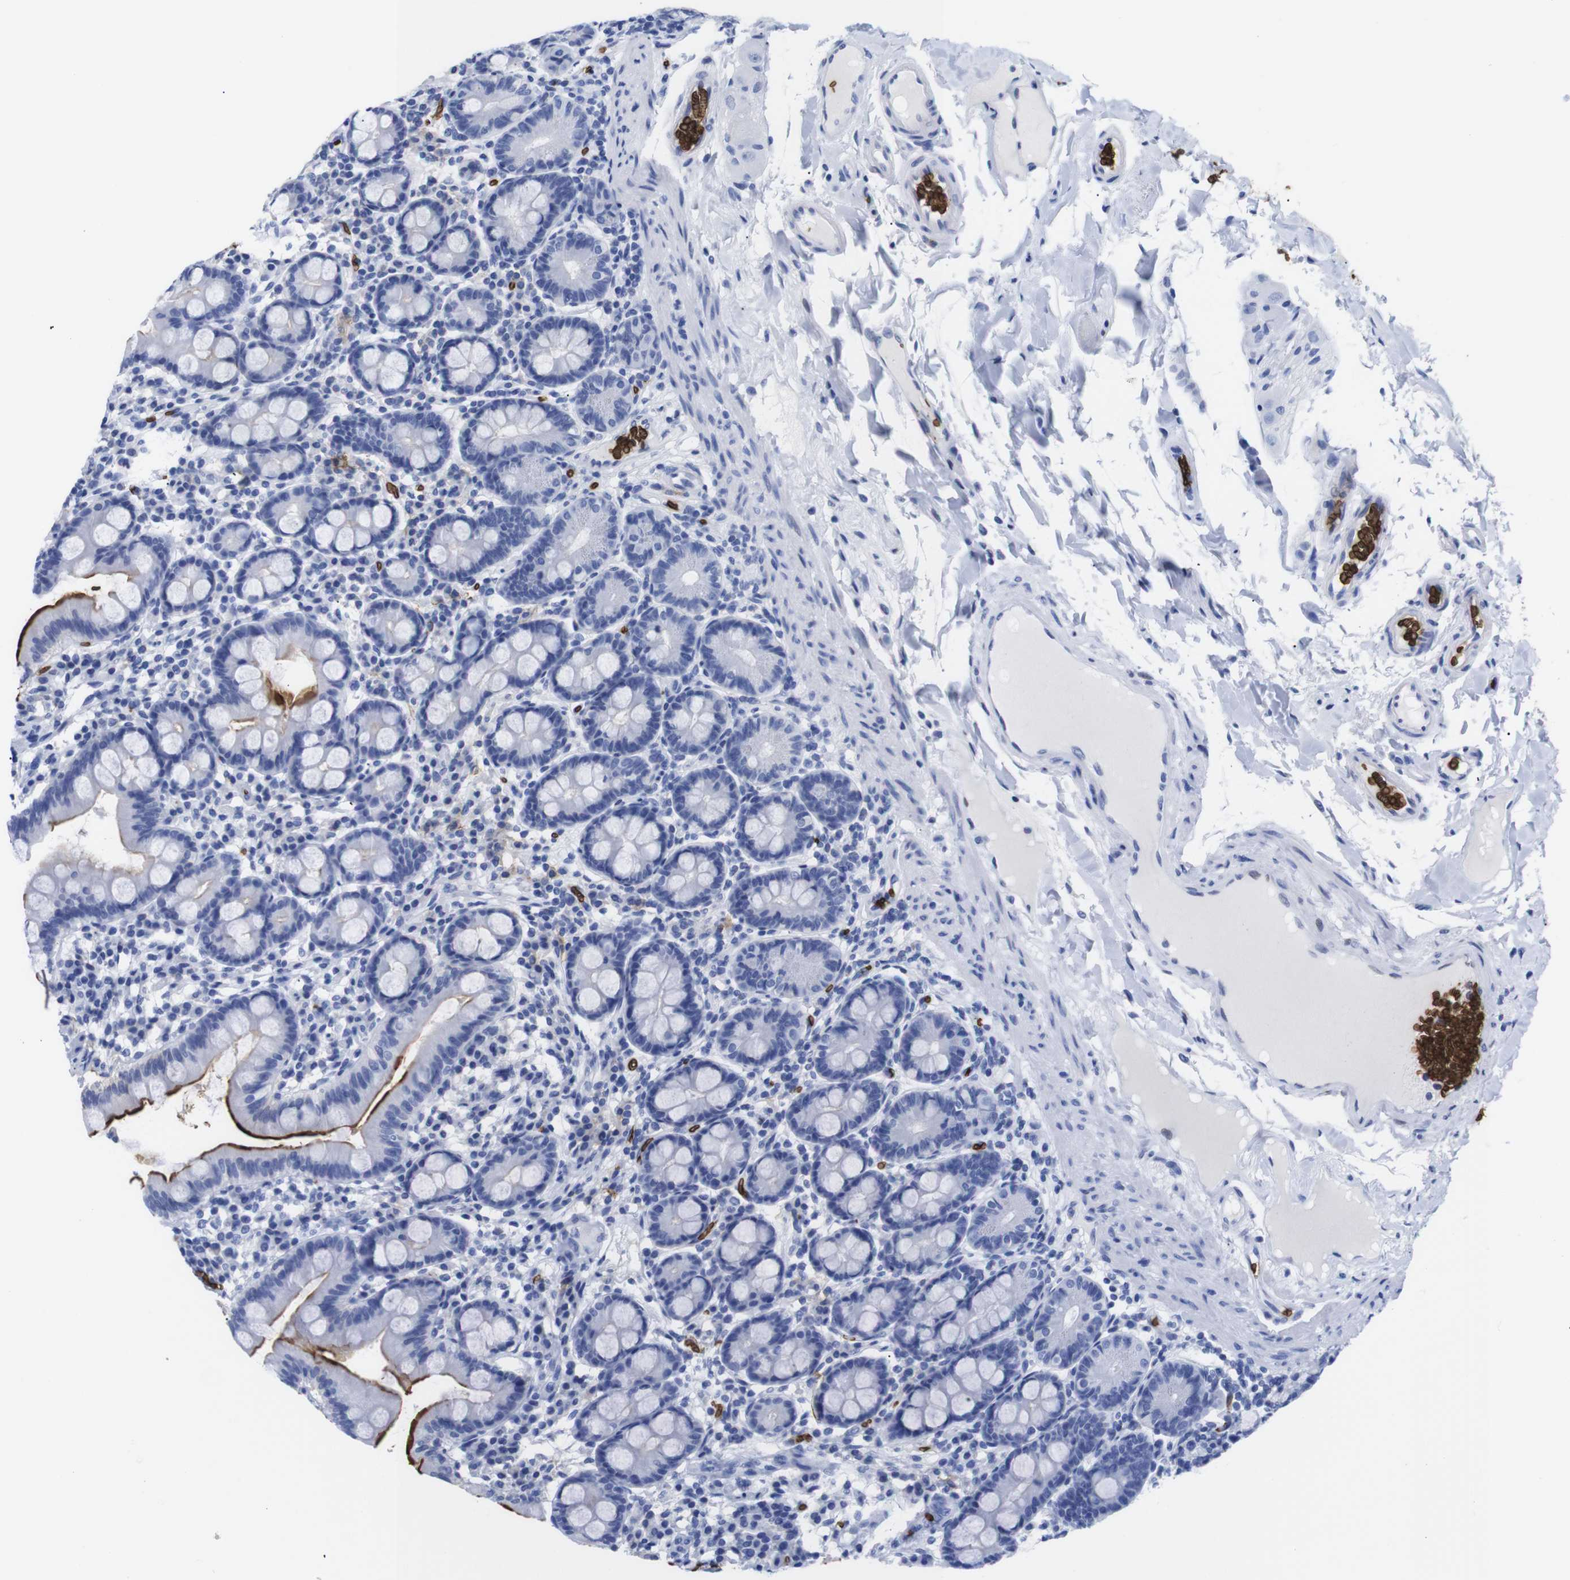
{"staining": {"intensity": "strong", "quantity": "25%-75%", "location": "cytoplasmic/membranous"}, "tissue": "duodenum", "cell_type": "Glandular cells", "image_type": "normal", "snomed": [{"axis": "morphology", "description": "Normal tissue, NOS"}, {"axis": "topography", "description": "Duodenum"}], "caption": "A brown stain labels strong cytoplasmic/membranous staining of a protein in glandular cells of benign human duodenum. The protein of interest is shown in brown color, while the nuclei are stained blue.", "gene": "S1PR2", "patient": {"sex": "male", "age": 50}}